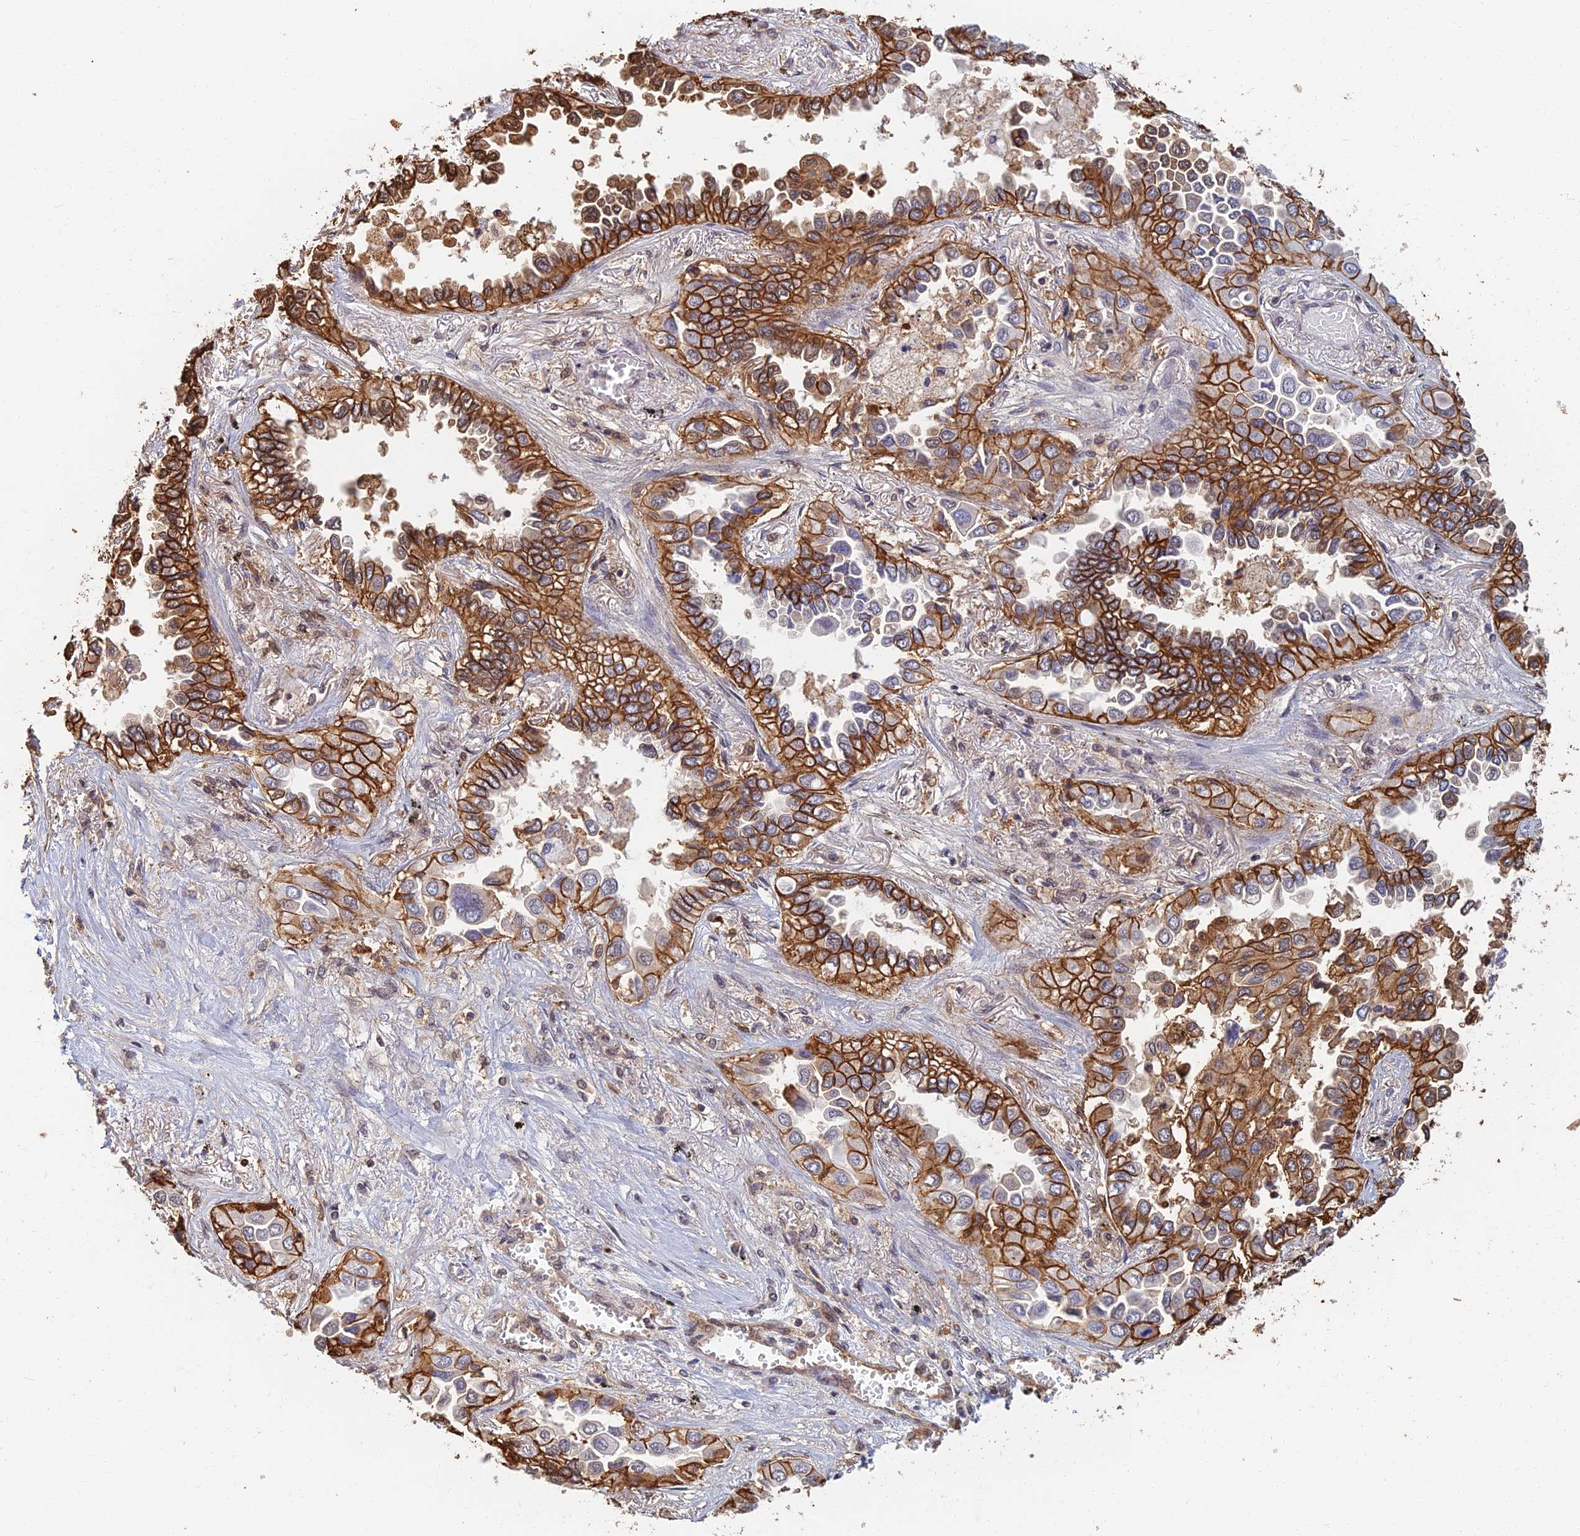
{"staining": {"intensity": "strong", "quantity": ">75%", "location": "cytoplasmic/membranous"}, "tissue": "lung cancer", "cell_type": "Tumor cells", "image_type": "cancer", "snomed": [{"axis": "morphology", "description": "Adenocarcinoma, NOS"}, {"axis": "topography", "description": "Lung"}], "caption": "A high-resolution histopathology image shows IHC staining of lung cancer, which exhibits strong cytoplasmic/membranous expression in approximately >75% of tumor cells.", "gene": "LRRN3", "patient": {"sex": "female", "age": 76}}